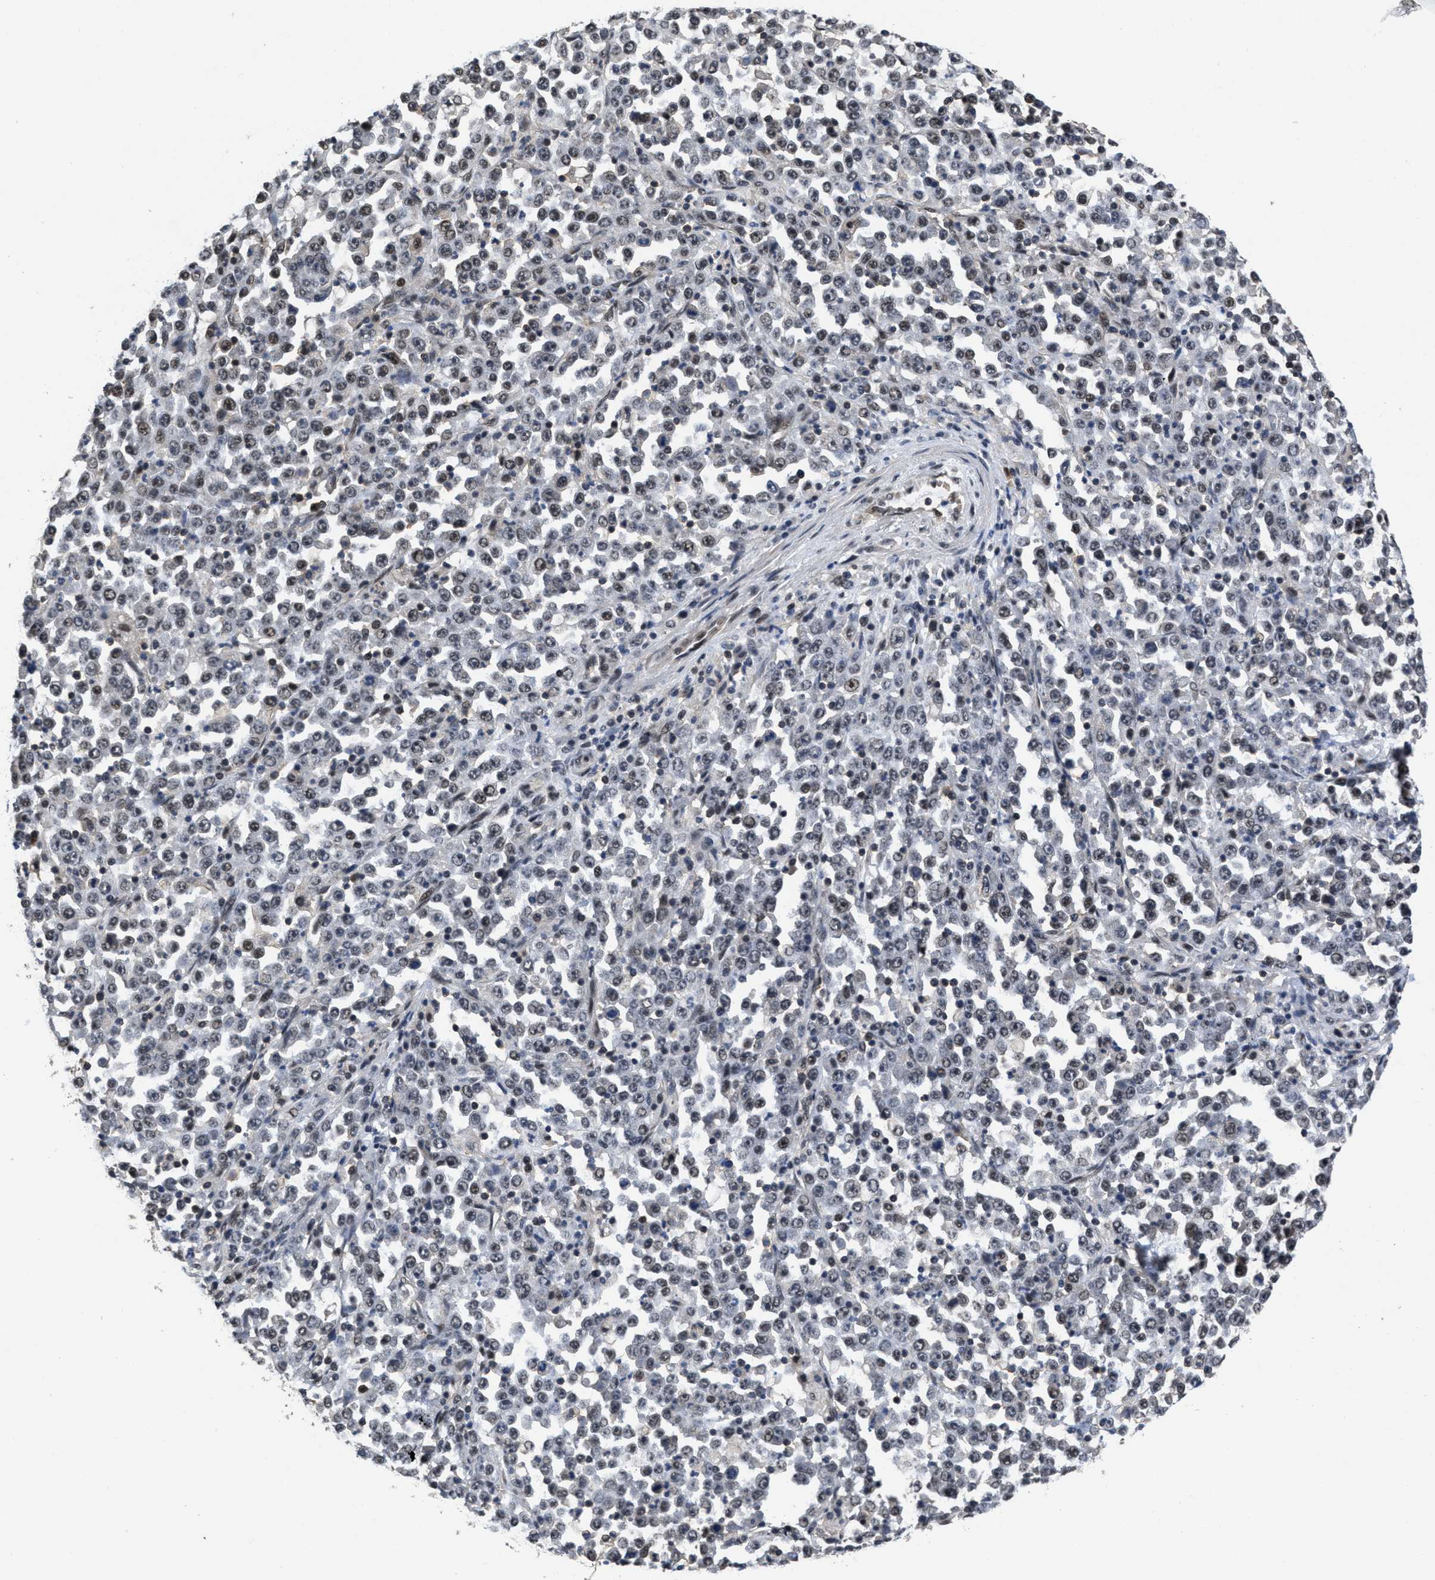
{"staining": {"intensity": "weak", "quantity": "25%-75%", "location": "nuclear"}, "tissue": "stomach cancer", "cell_type": "Tumor cells", "image_type": "cancer", "snomed": [{"axis": "morphology", "description": "Normal tissue, NOS"}, {"axis": "morphology", "description": "Adenocarcinoma, NOS"}, {"axis": "topography", "description": "Stomach, upper"}, {"axis": "topography", "description": "Stomach"}], "caption": "Human adenocarcinoma (stomach) stained with a protein marker displays weak staining in tumor cells.", "gene": "CUL4B", "patient": {"sex": "male", "age": 59}}